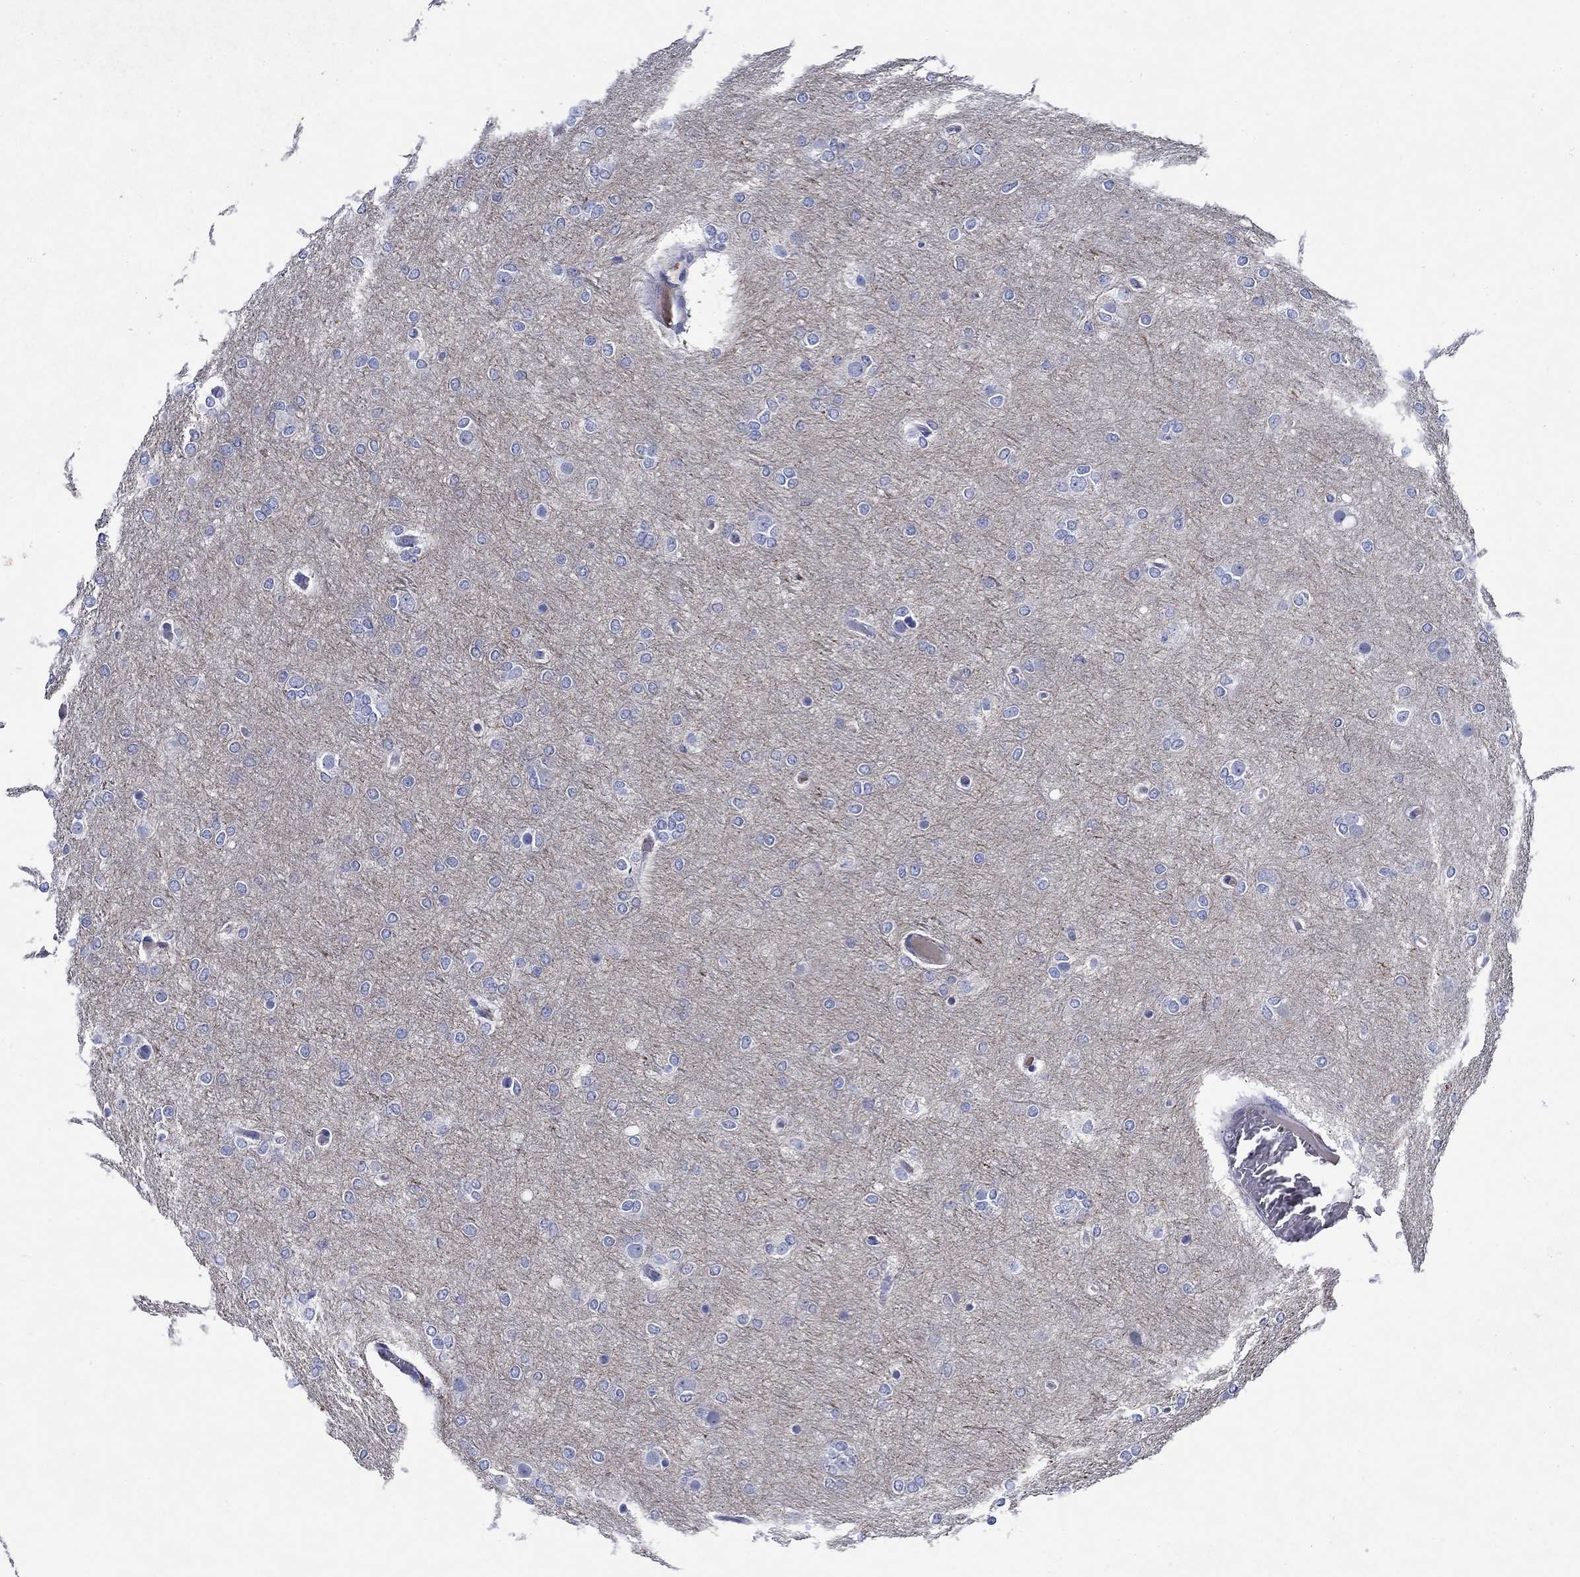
{"staining": {"intensity": "negative", "quantity": "none", "location": "none"}, "tissue": "glioma", "cell_type": "Tumor cells", "image_type": "cancer", "snomed": [{"axis": "morphology", "description": "Glioma, malignant, High grade"}, {"axis": "topography", "description": "Brain"}], "caption": "DAB (3,3'-diaminobenzidine) immunohistochemical staining of human glioma reveals no significant positivity in tumor cells. (DAB IHC visualized using brightfield microscopy, high magnification).", "gene": "MC2R", "patient": {"sex": "female", "age": 61}}